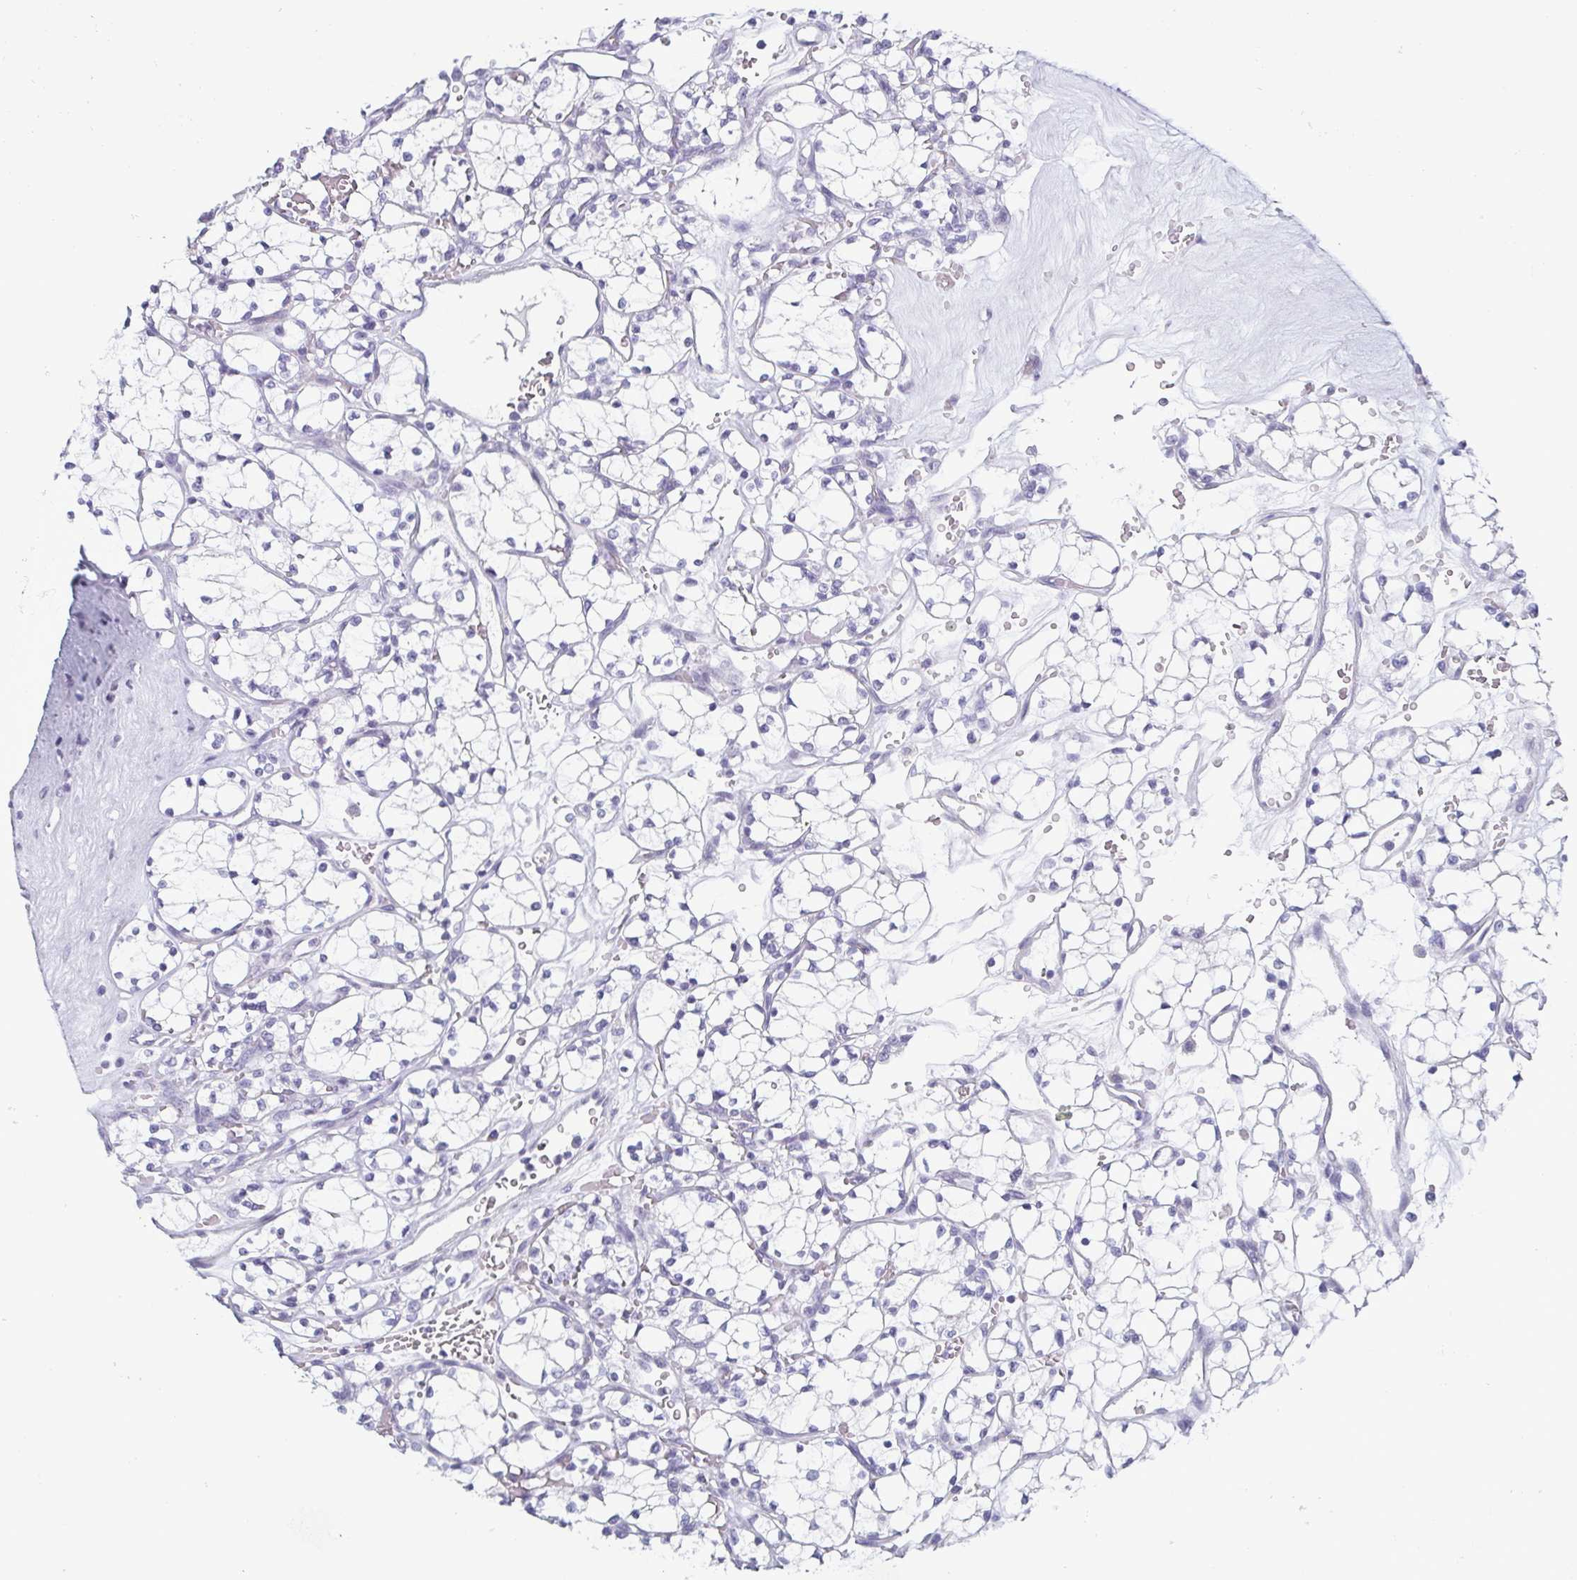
{"staining": {"intensity": "negative", "quantity": "none", "location": "none"}, "tissue": "renal cancer", "cell_type": "Tumor cells", "image_type": "cancer", "snomed": [{"axis": "morphology", "description": "Adenocarcinoma, NOS"}, {"axis": "topography", "description": "Kidney"}], "caption": "This is a micrograph of IHC staining of adenocarcinoma (renal), which shows no staining in tumor cells. The staining was performed using DAB (3,3'-diaminobenzidine) to visualize the protein expression in brown, while the nuclei were stained in blue with hematoxylin (Magnification: 20x).", "gene": "KRT78", "patient": {"sex": "female", "age": 69}}